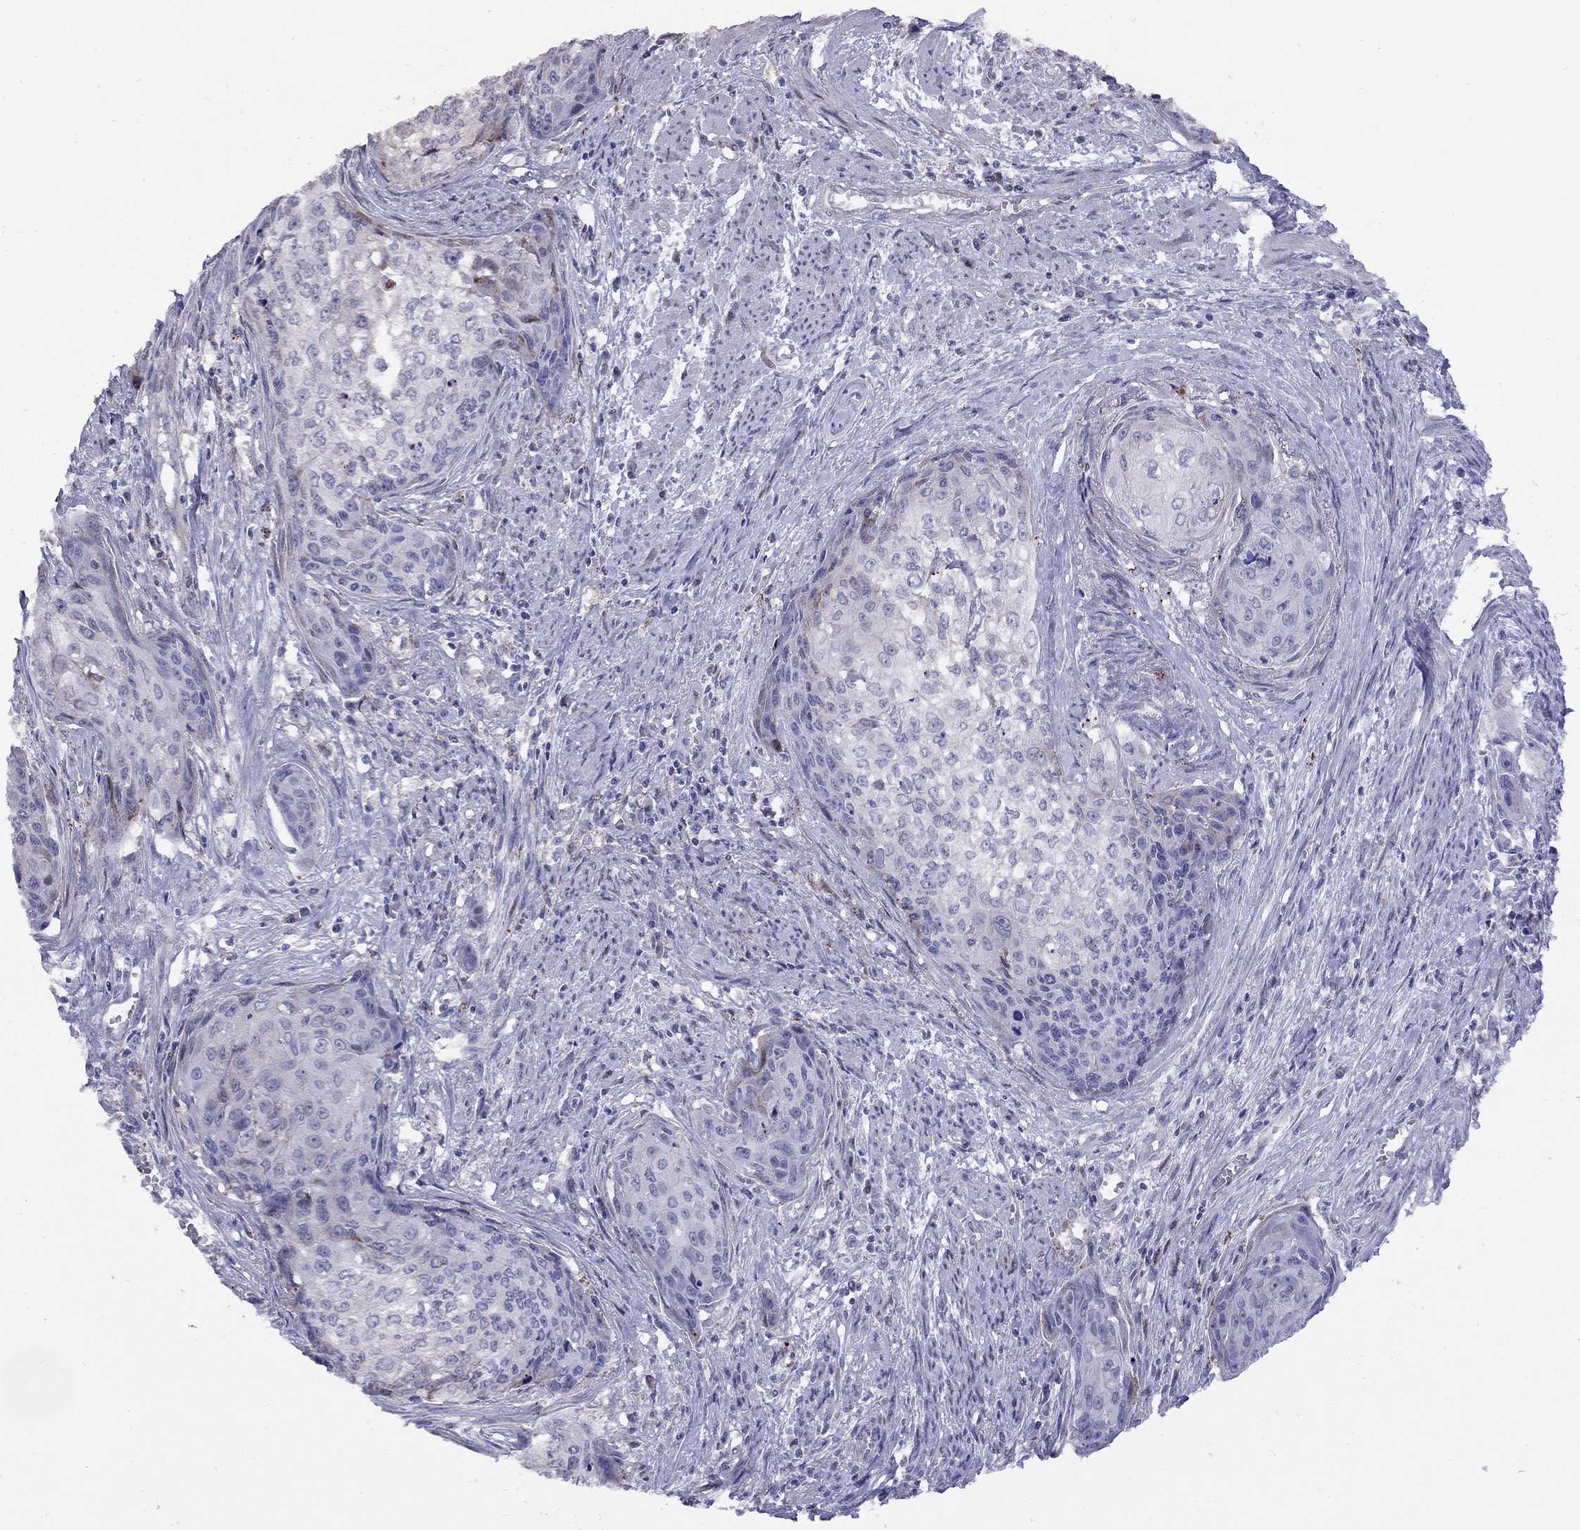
{"staining": {"intensity": "negative", "quantity": "none", "location": "none"}, "tissue": "cervical cancer", "cell_type": "Tumor cells", "image_type": "cancer", "snomed": [{"axis": "morphology", "description": "Squamous cell carcinoma, NOS"}, {"axis": "topography", "description": "Cervix"}], "caption": "A high-resolution micrograph shows IHC staining of cervical cancer, which shows no significant expression in tumor cells.", "gene": "MAGEB4", "patient": {"sex": "female", "age": 58}}